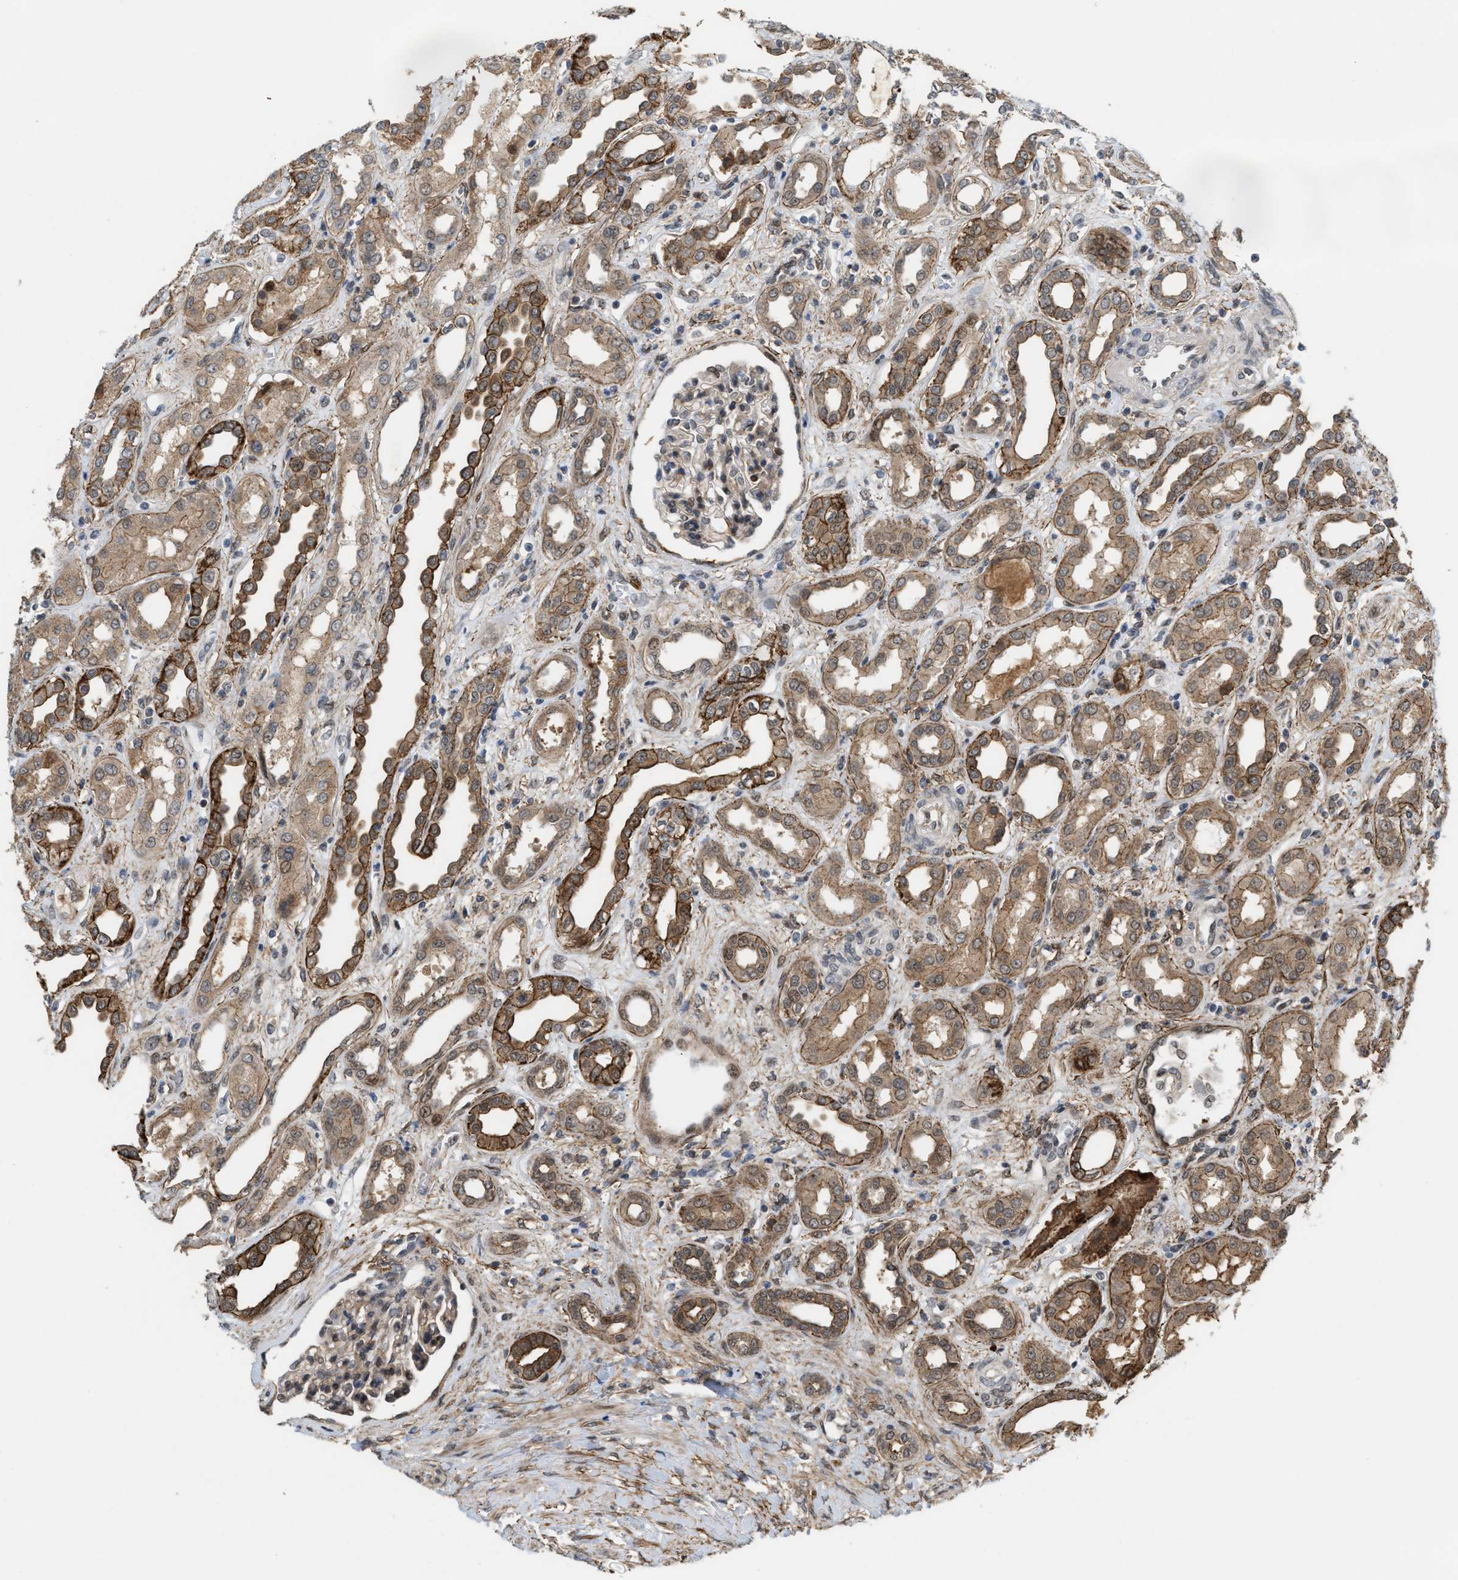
{"staining": {"intensity": "weak", "quantity": "25%-75%", "location": "cytoplasmic/membranous"}, "tissue": "kidney", "cell_type": "Cells in glomeruli", "image_type": "normal", "snomed": [{"axis": "morphology", "description": "Normal tissue, NOS"}, {"axis": "topography", "description": "Kidney"}], "caption": "Protein staining displays weak cytoplasmic/membranous positivity in about 25%-75% of cells in glomeruli in normal kidney.", "gene": "MFSD6", "patient": {"sex": "male", "age": 59}}